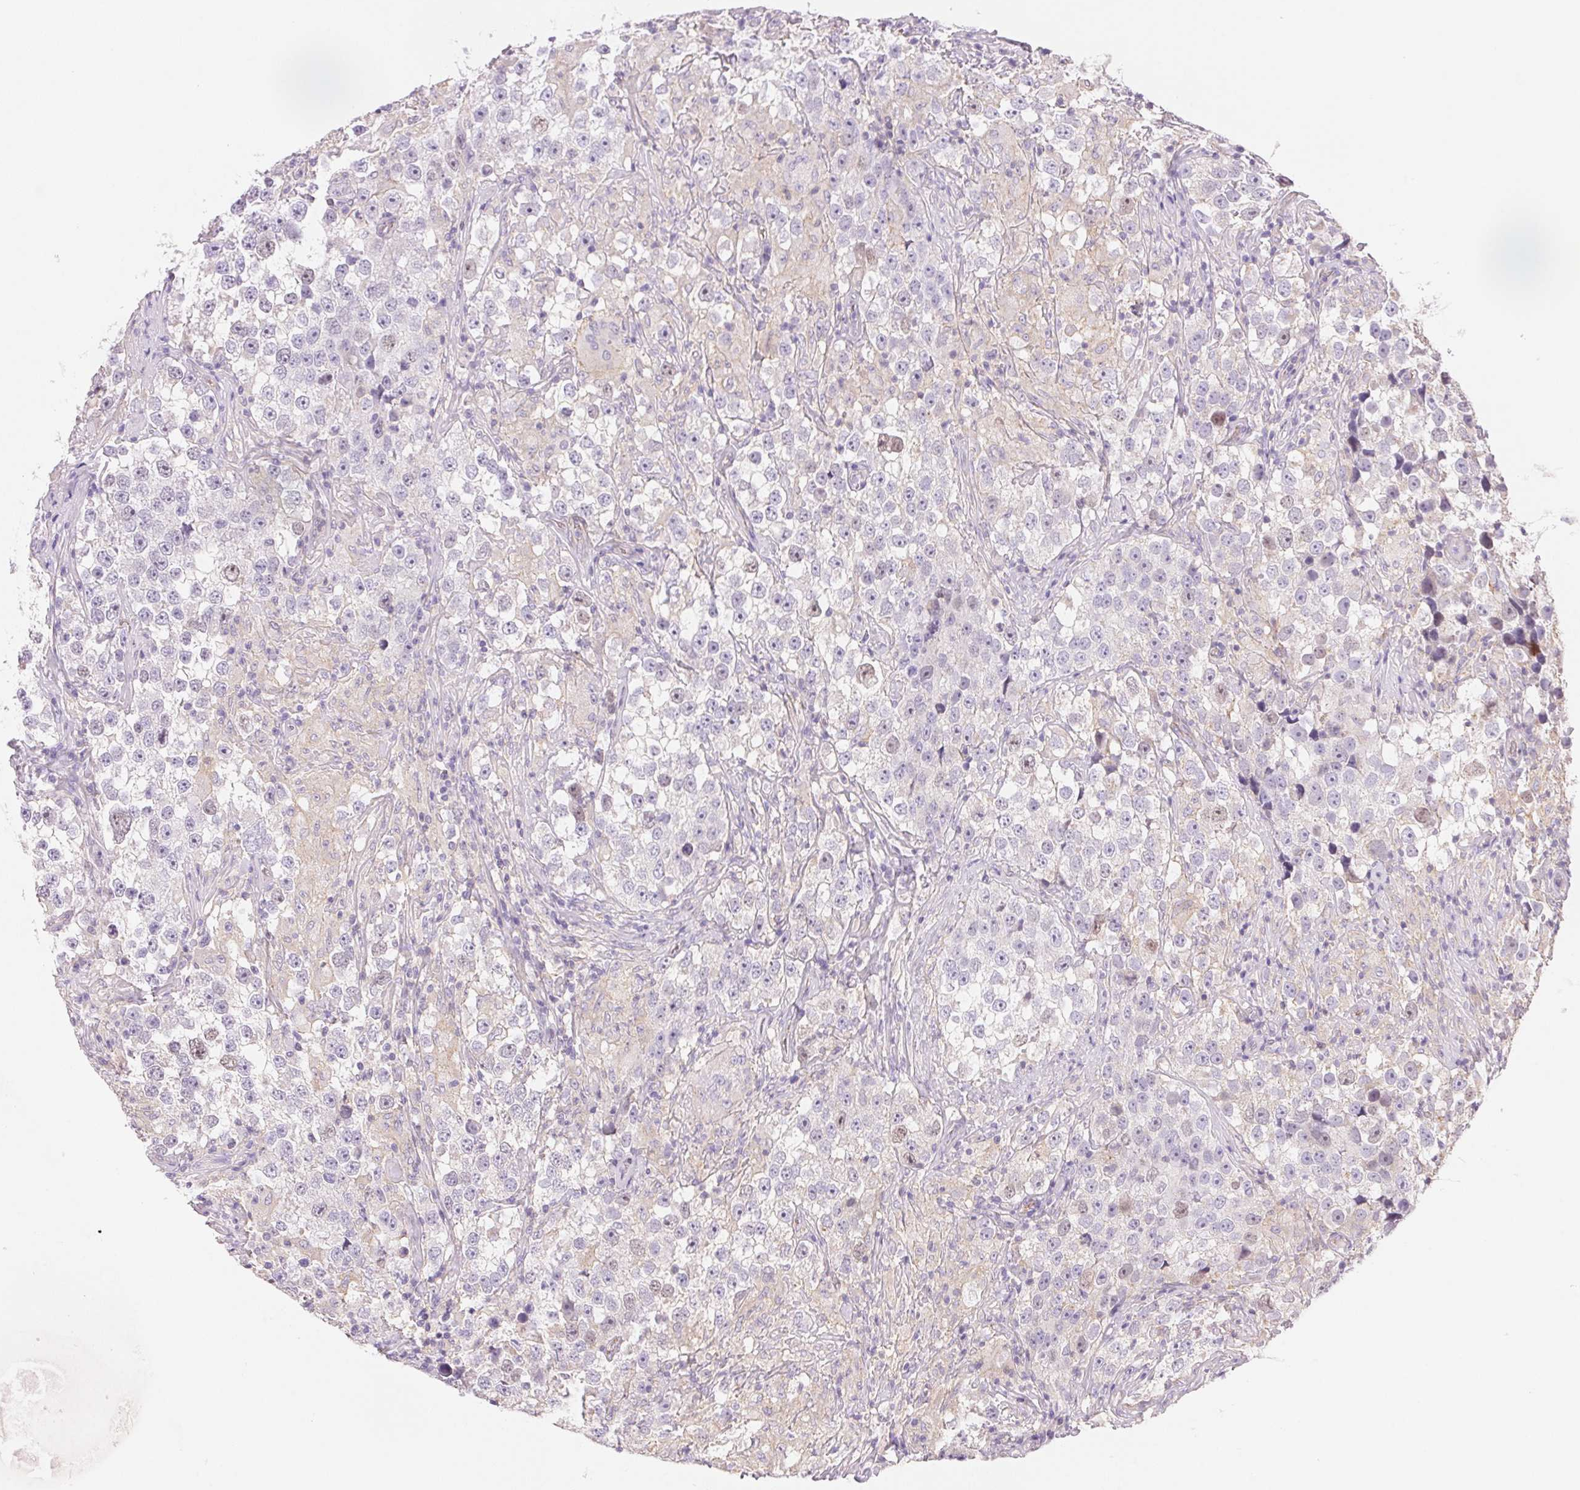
{"staining": {"intensity": "weak", "quantity": "<25%", "location": "nuclear"}, "tissue": "testis cancer", "cell_type": "Tumor cells", "image_type": "cancer", "snomed": [{"axis": "morphology", "description": "Seminoma, NOS"}, {"axis": "topography", "description": "Testis"}], "caption": "Immunohistochemistry (IHC) photomicrograph of neoplastic tissue: human testis cancer (seminoma) stained with DAB (3,3'-diaminobenzidine) exhibits no significant protein positivity in tumor cells. (DAB IHC with hematoxylin counter stain).", "gene": "SMTN", "patient": {"sex": "male", "age": 46}}